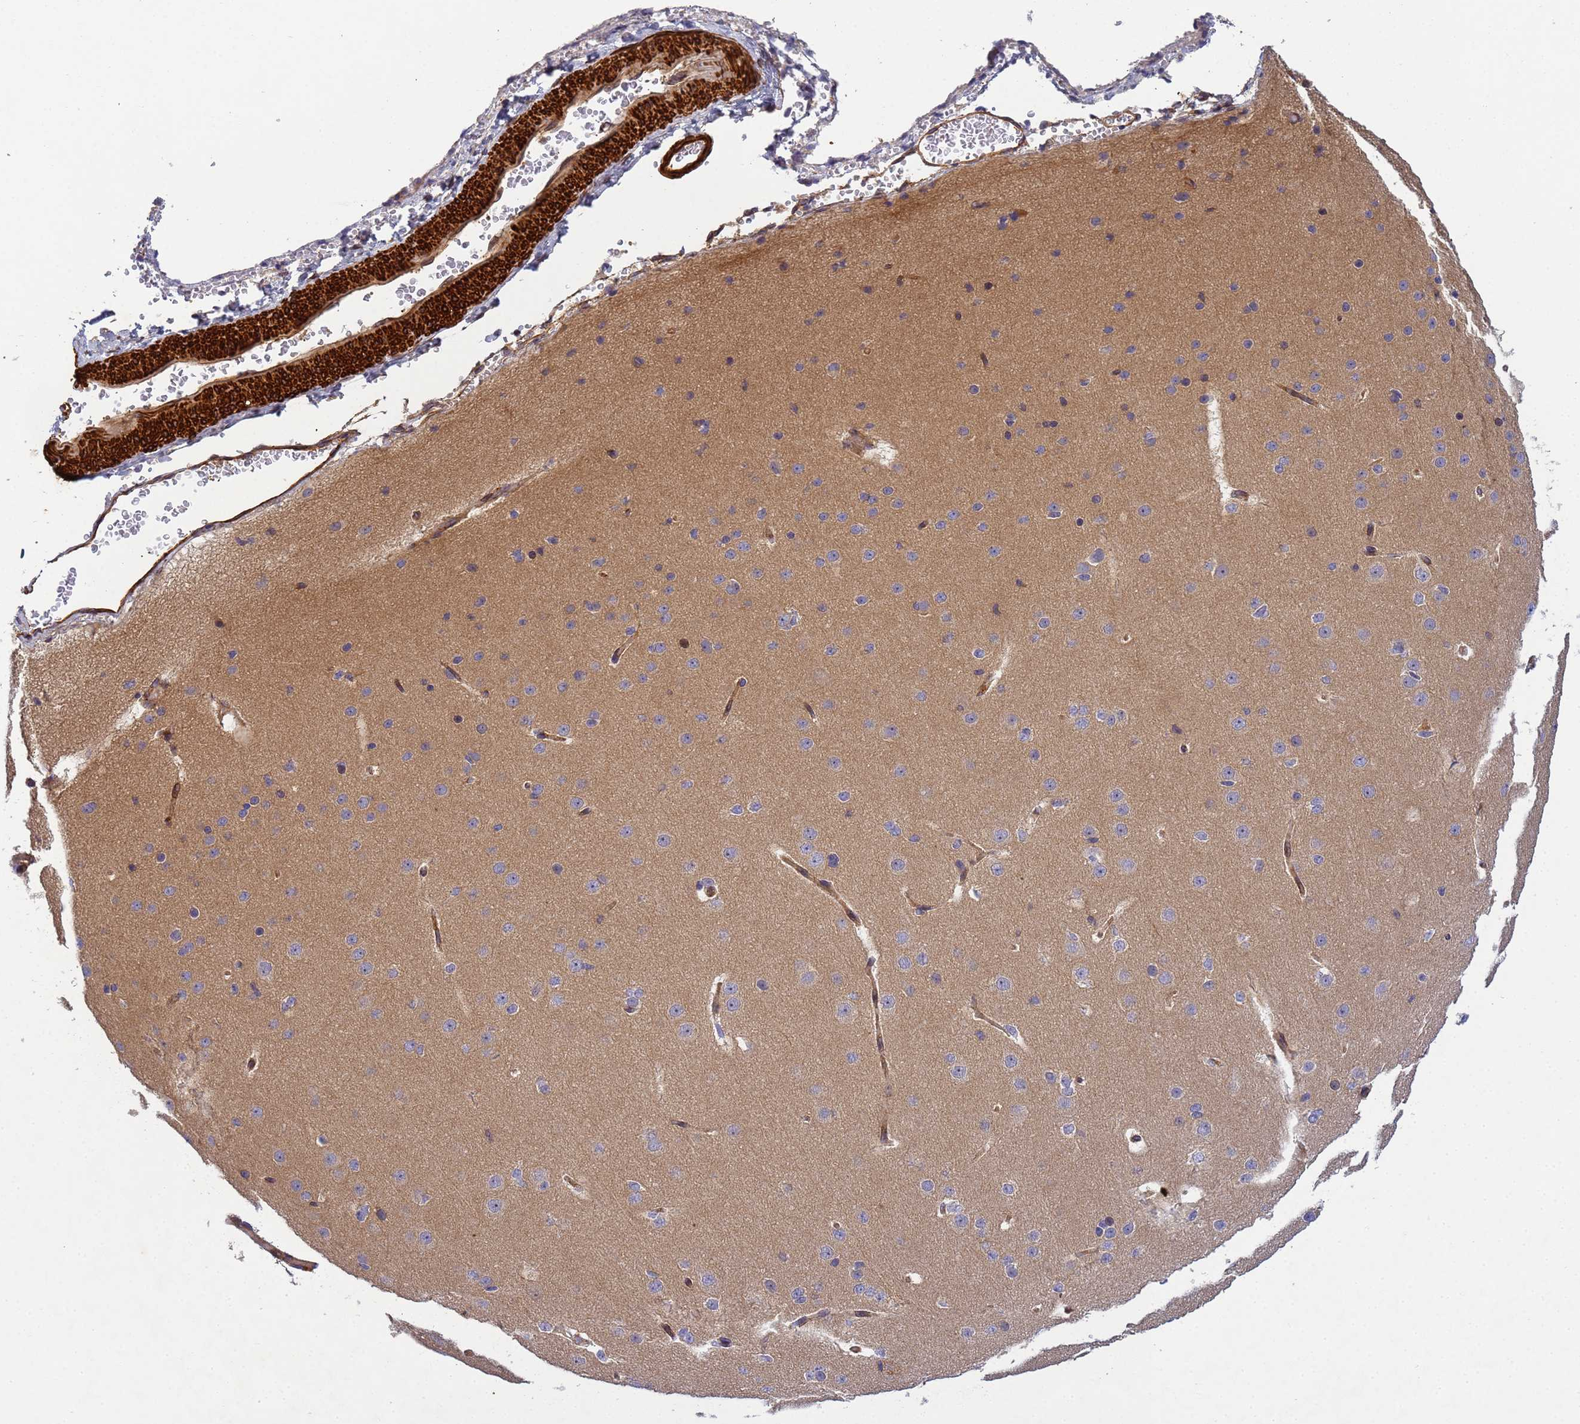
{"staining": {"intensity": "moderate", "quantity": ">75%", "location": "cytoplasmic/membranous"}, "tissue": "cerebral cortex", "cell_type": "Endothelial cells", "image_type": "normal", "snomed": [{"axis": "morphology", "description": "Normal tissue, NOS"}, {"axis": "morphology", "description": "Developmental malformation"}, {"axis": "topography", "description": "Cerebral cortex"}], "caption": "A photomicrograph of human cerebral cortex stained for a protein reveals moderate cytoplasmic/membranous brown staining in endothelial cells. (DAB = brown stain, brightfield microscopy at high magnification).", "gene": "RALGAPA2", "patient": {"sex": "female", "age": 30}}